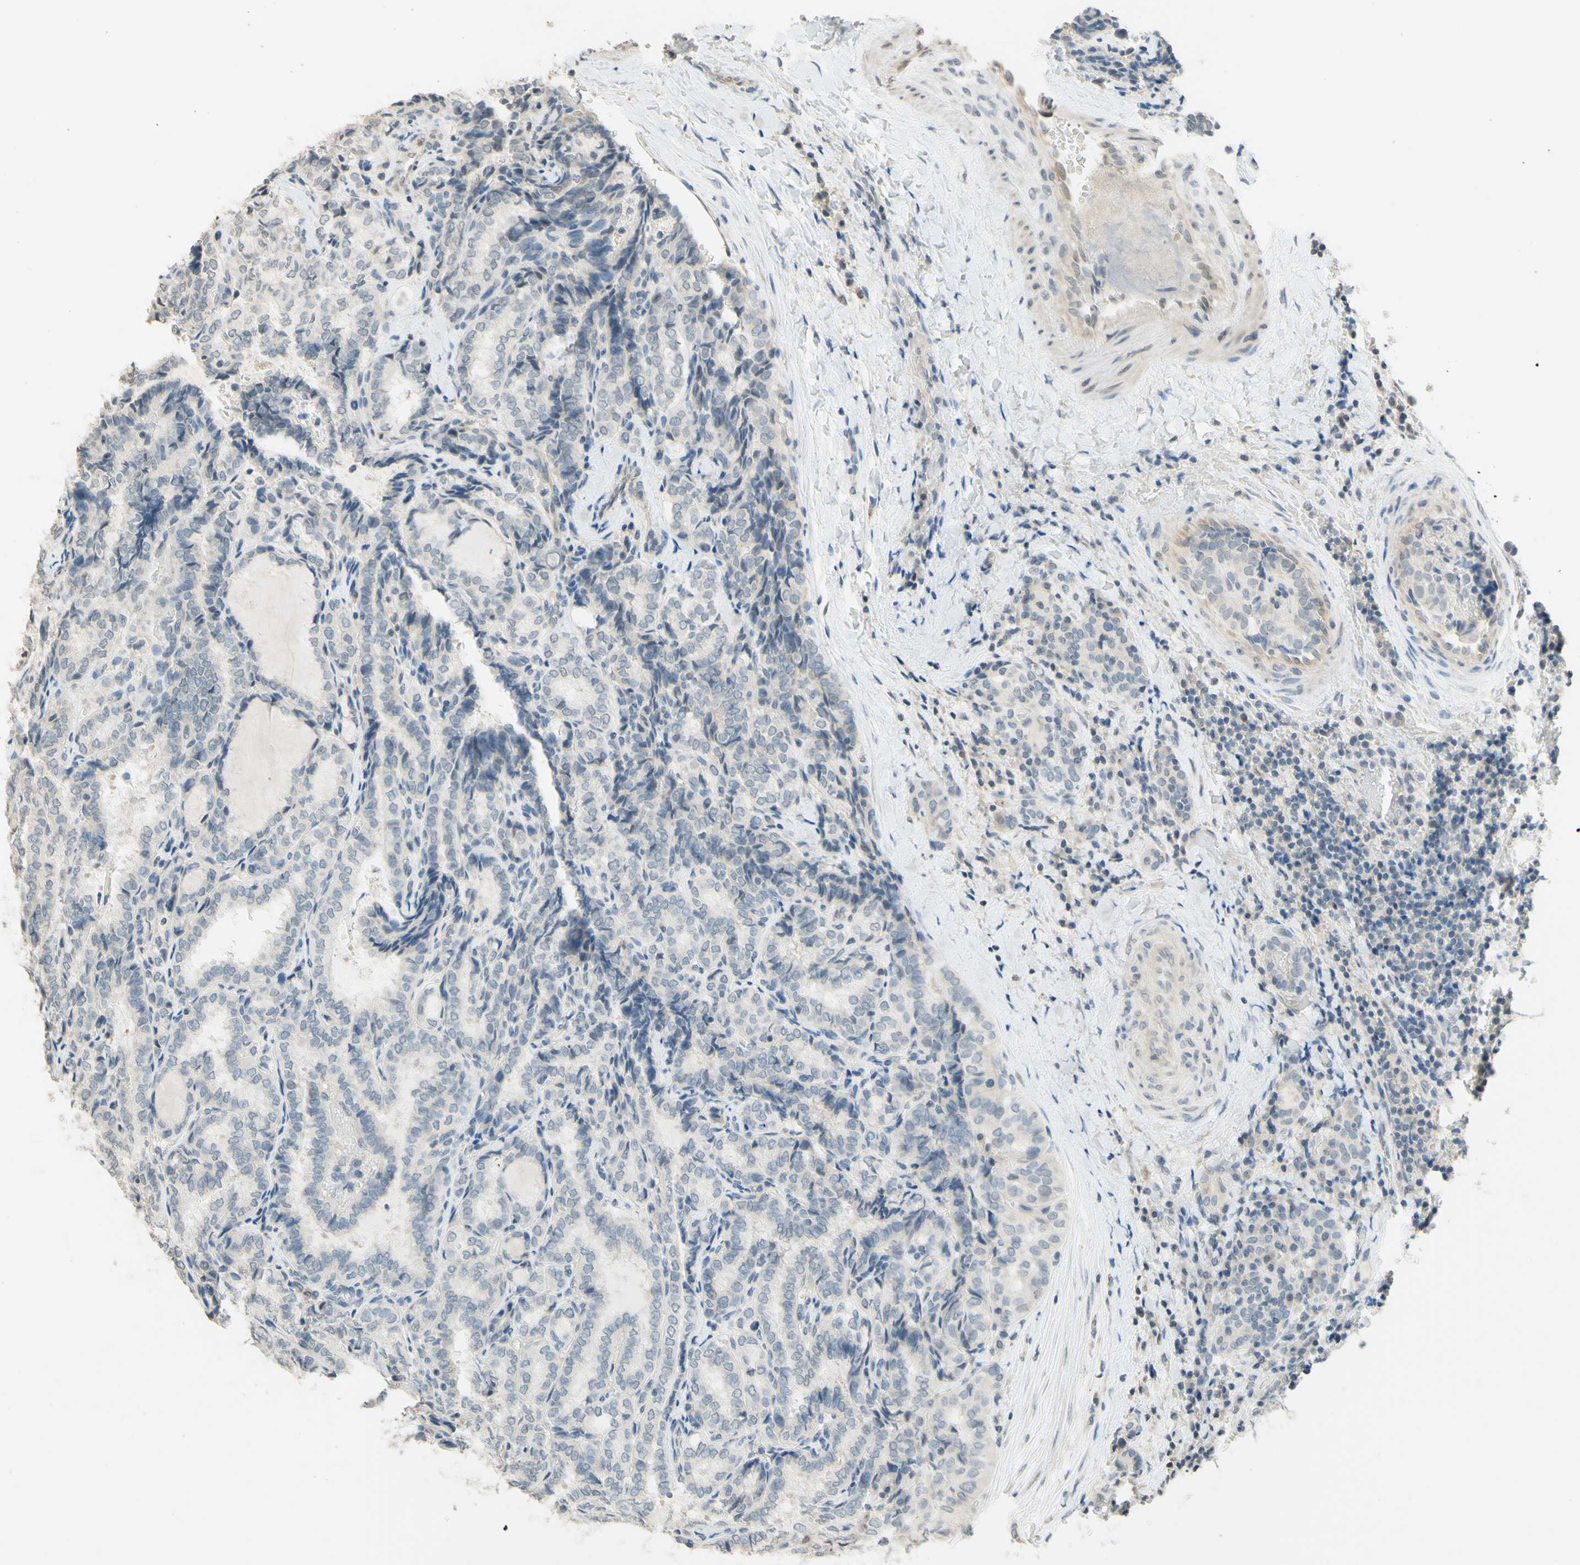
{"staining": {"intensity": "negative", "quantity": "none", "location": "none"}, "tissue": "thyroid cancer", "cell_type": "Tumor cells", "image_type": "cancer", "snomed": [{"axis": "morphology", "description": "Normal tissue, NOS"}, {"axis": "morphology", "description": "Papillary adenocarcinoma, NOS"}, {"axis": "topography", "description": "Thyroid gland"}], "caption": "Tumor cells are negative for brown protein staining in thyroid papillary adenocarcinoma.", "gene": "MAG", "patient": {"sex": "female", "age": 30}}